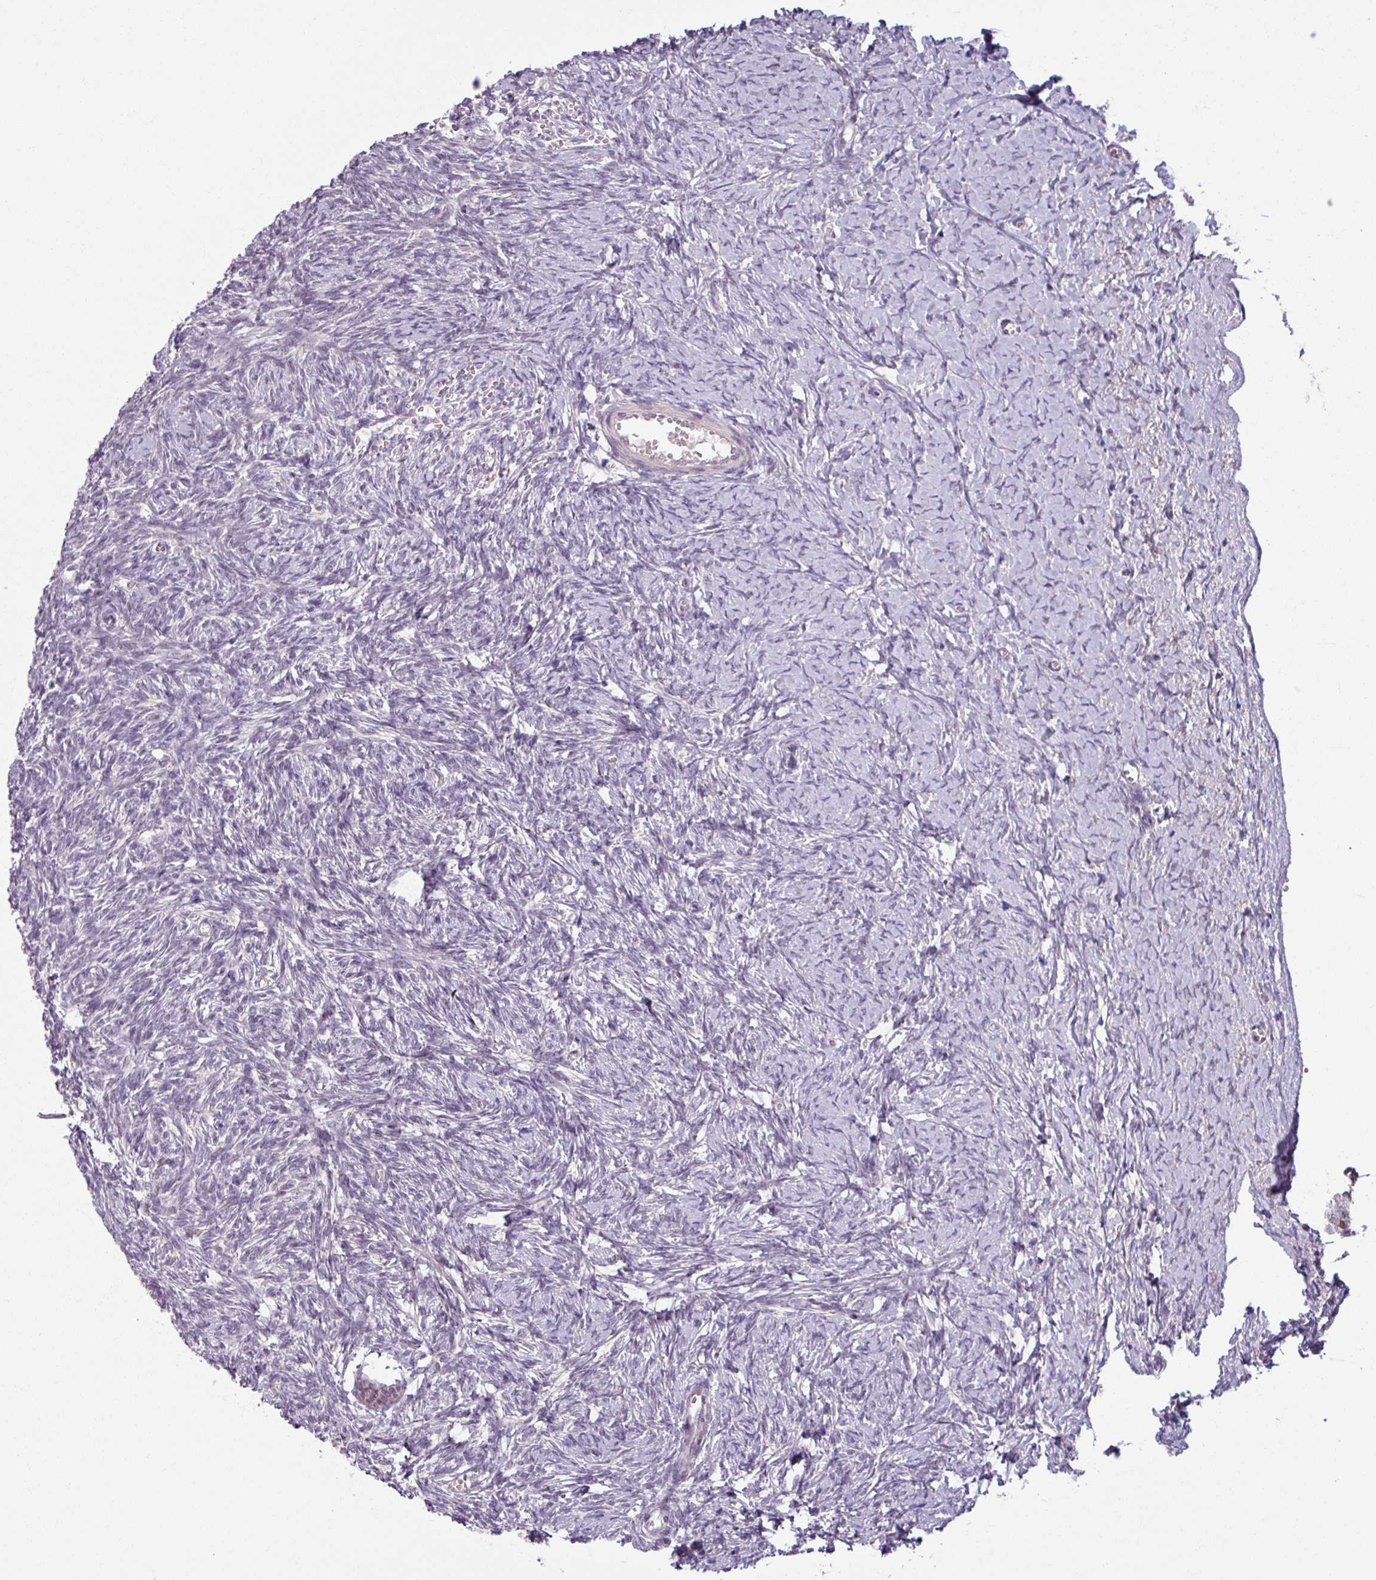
{"staining": {"intensity": "weak", "quantity": ">75%", "location": "nuclear"}, "tissue": "ovary", "cell_type": "Follicle cells", "image_type": "normal", "snomed": [{"axis": "morphology", "description": "Normal tissue, NOS"}, {"axis": "topography", "description": "Ovary"}], "caption": "DAB (3,3'-diaminobenzidine) immunohistochemical staining of normal human ovary displays weak nuclear protein positivity in about >75% of follicle cells. (DAB (3,3'-diaminobenzidine) IHC, brown staining for protein, blue staining for nuclei).", "gene": "OGFOD3", "patient": {"sex": "female", "age": 39}}